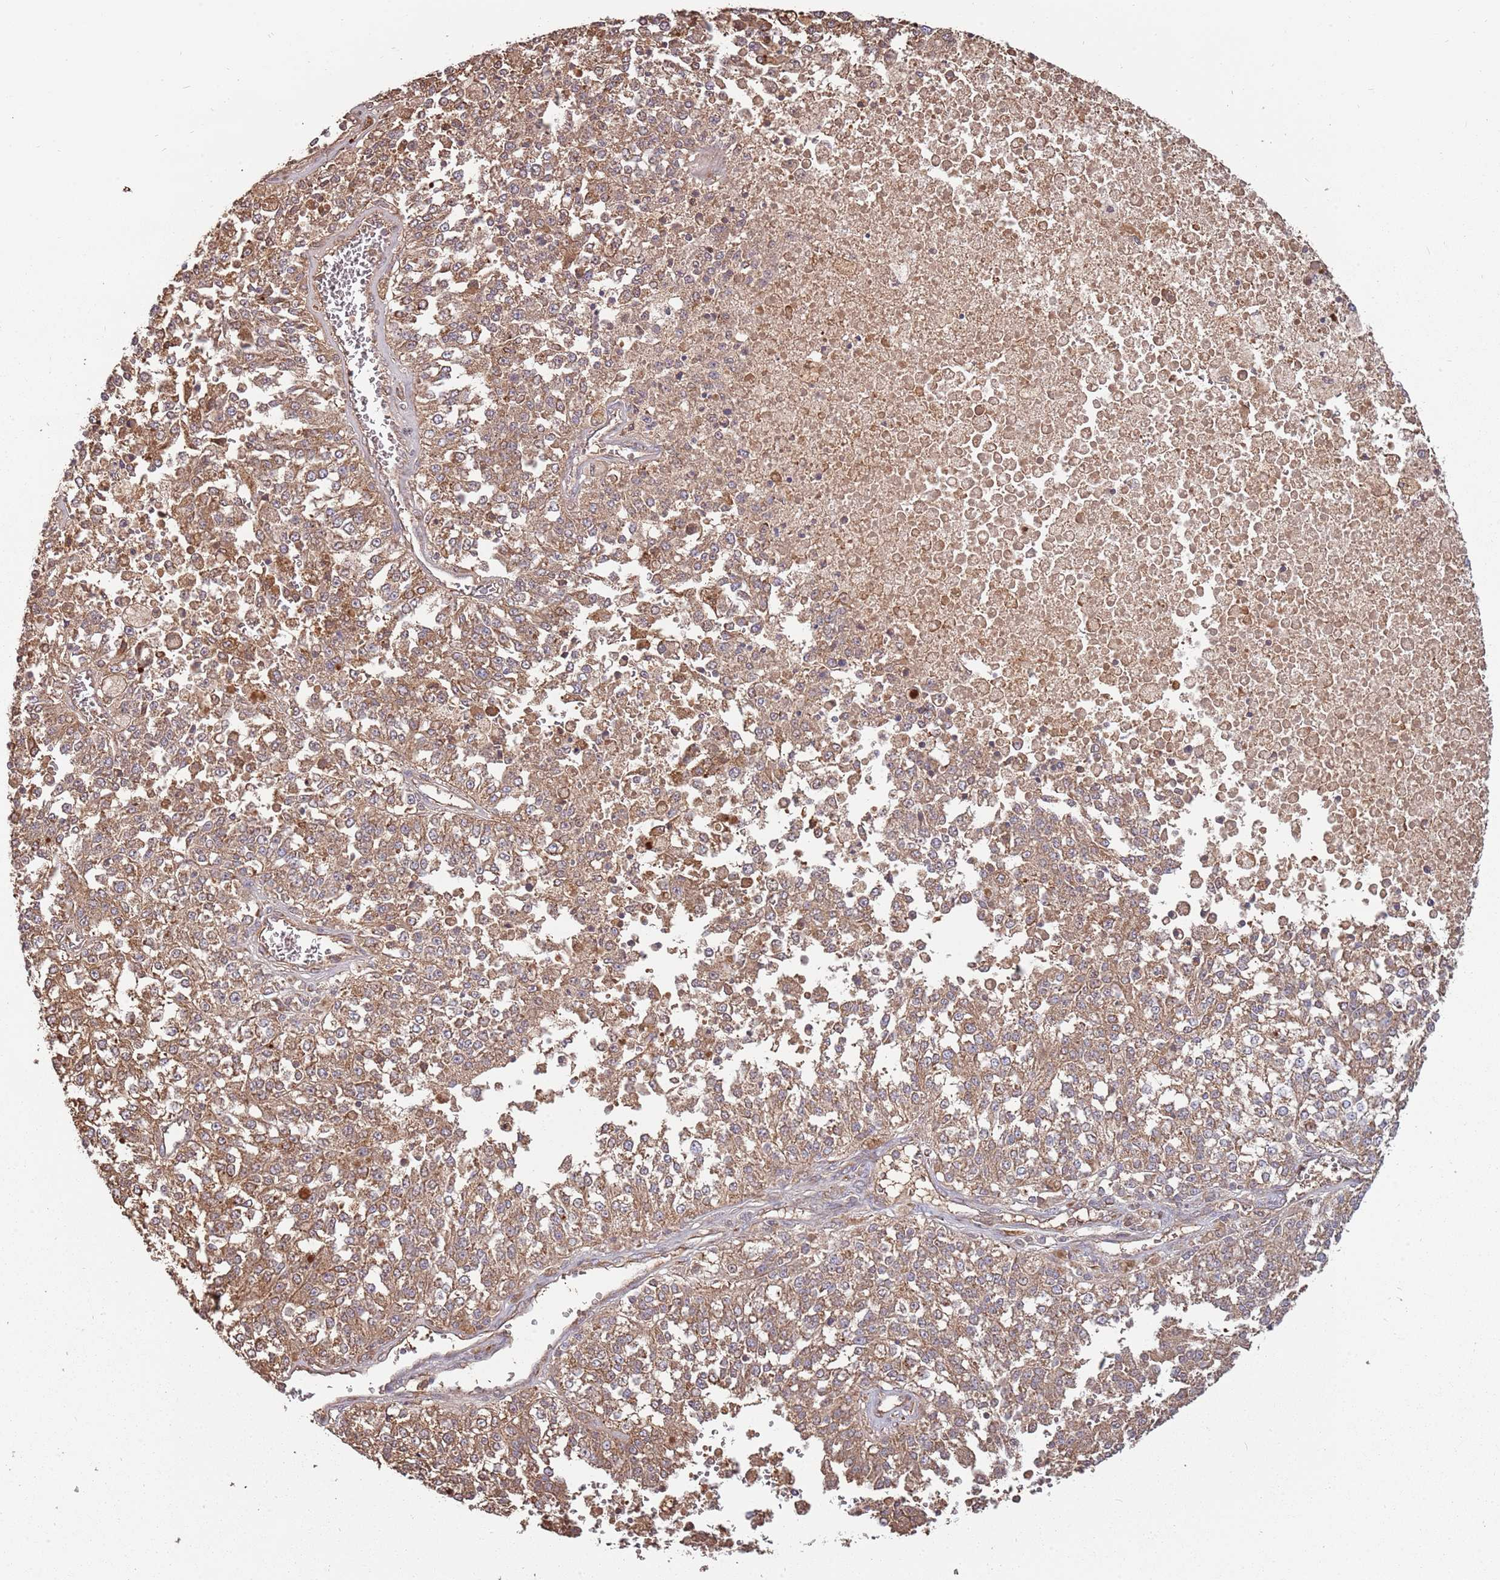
{"staining": {"intensity": "moderate", "quantity": ">75%", "location": "cytoplasmic/membranous"}, "tissue": "melanoma", "cell_type": "Tumor cells", "image_type": "cancer", "snomed": [{"axis": "morphology", "description": "Malignant melanoma, NOS"}, {"axis": "topography", "description": "Skin"}], "caption": "Protein staining displays moderate cytoplasmic/membranous staining in approximately >75% of tumor cells in malignant melanoma. (IHC, brightfield microscopy, high magnification).", "gene": "COG4", "patient": {"sex": "female", "age": 64}}